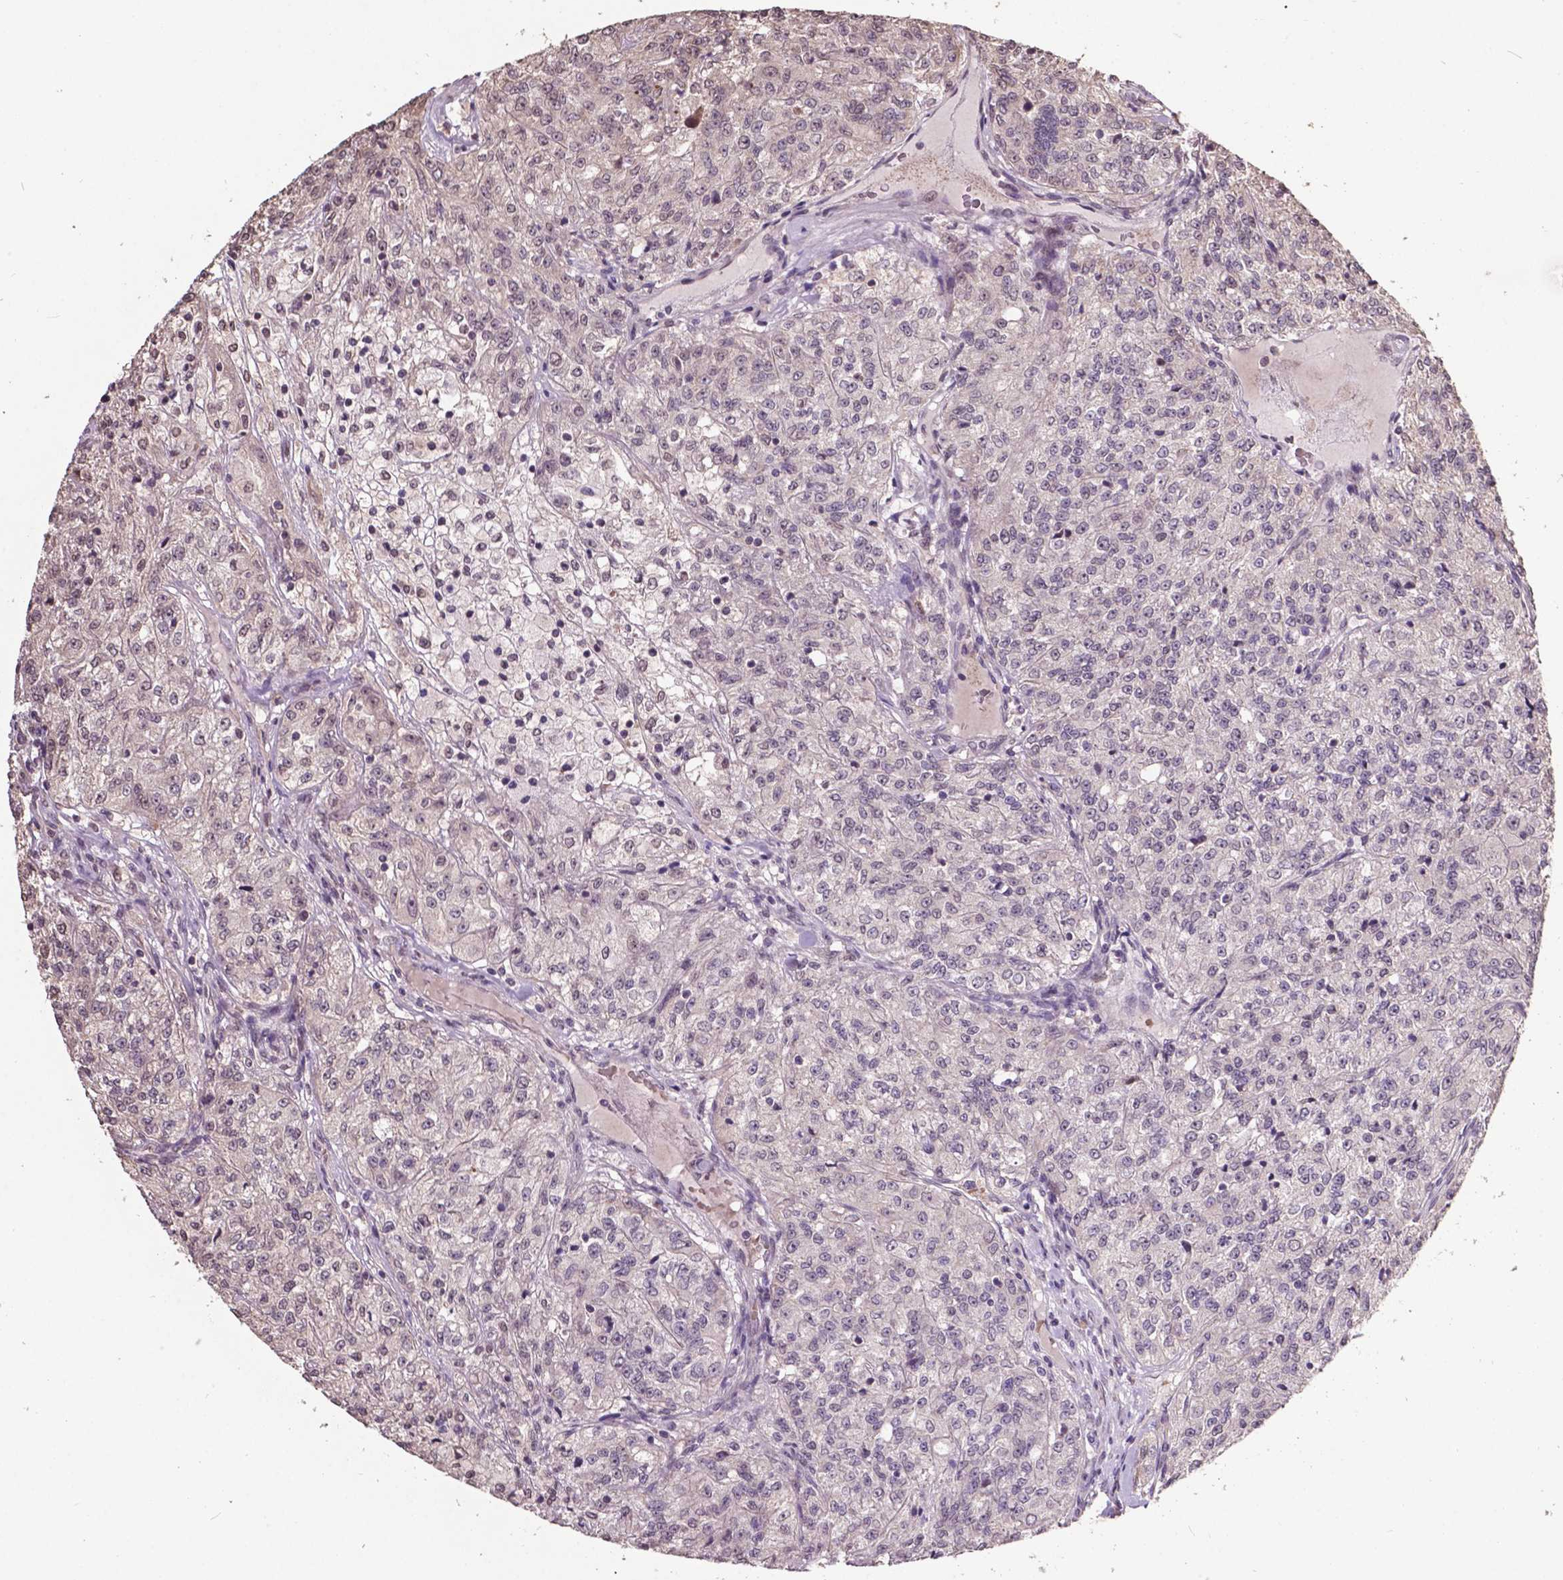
{"staining": {"intensity": "negative", "quantity": "none", "location": "none"}, "tissue": "renal cancer", "cell_type": "Tumor cells", "image_type": "cancer", "snomed": [{"axis": "morphology", "description": "Adenocarcinoma, NOS"}, {"axis": "topography", "description": "Kidney"}], "caption": "Tumor cells show no significant positivity in adenocarcinoma (renal).", "gene": "GLRA2", "patient": {"sex": "female", "age": 63}}